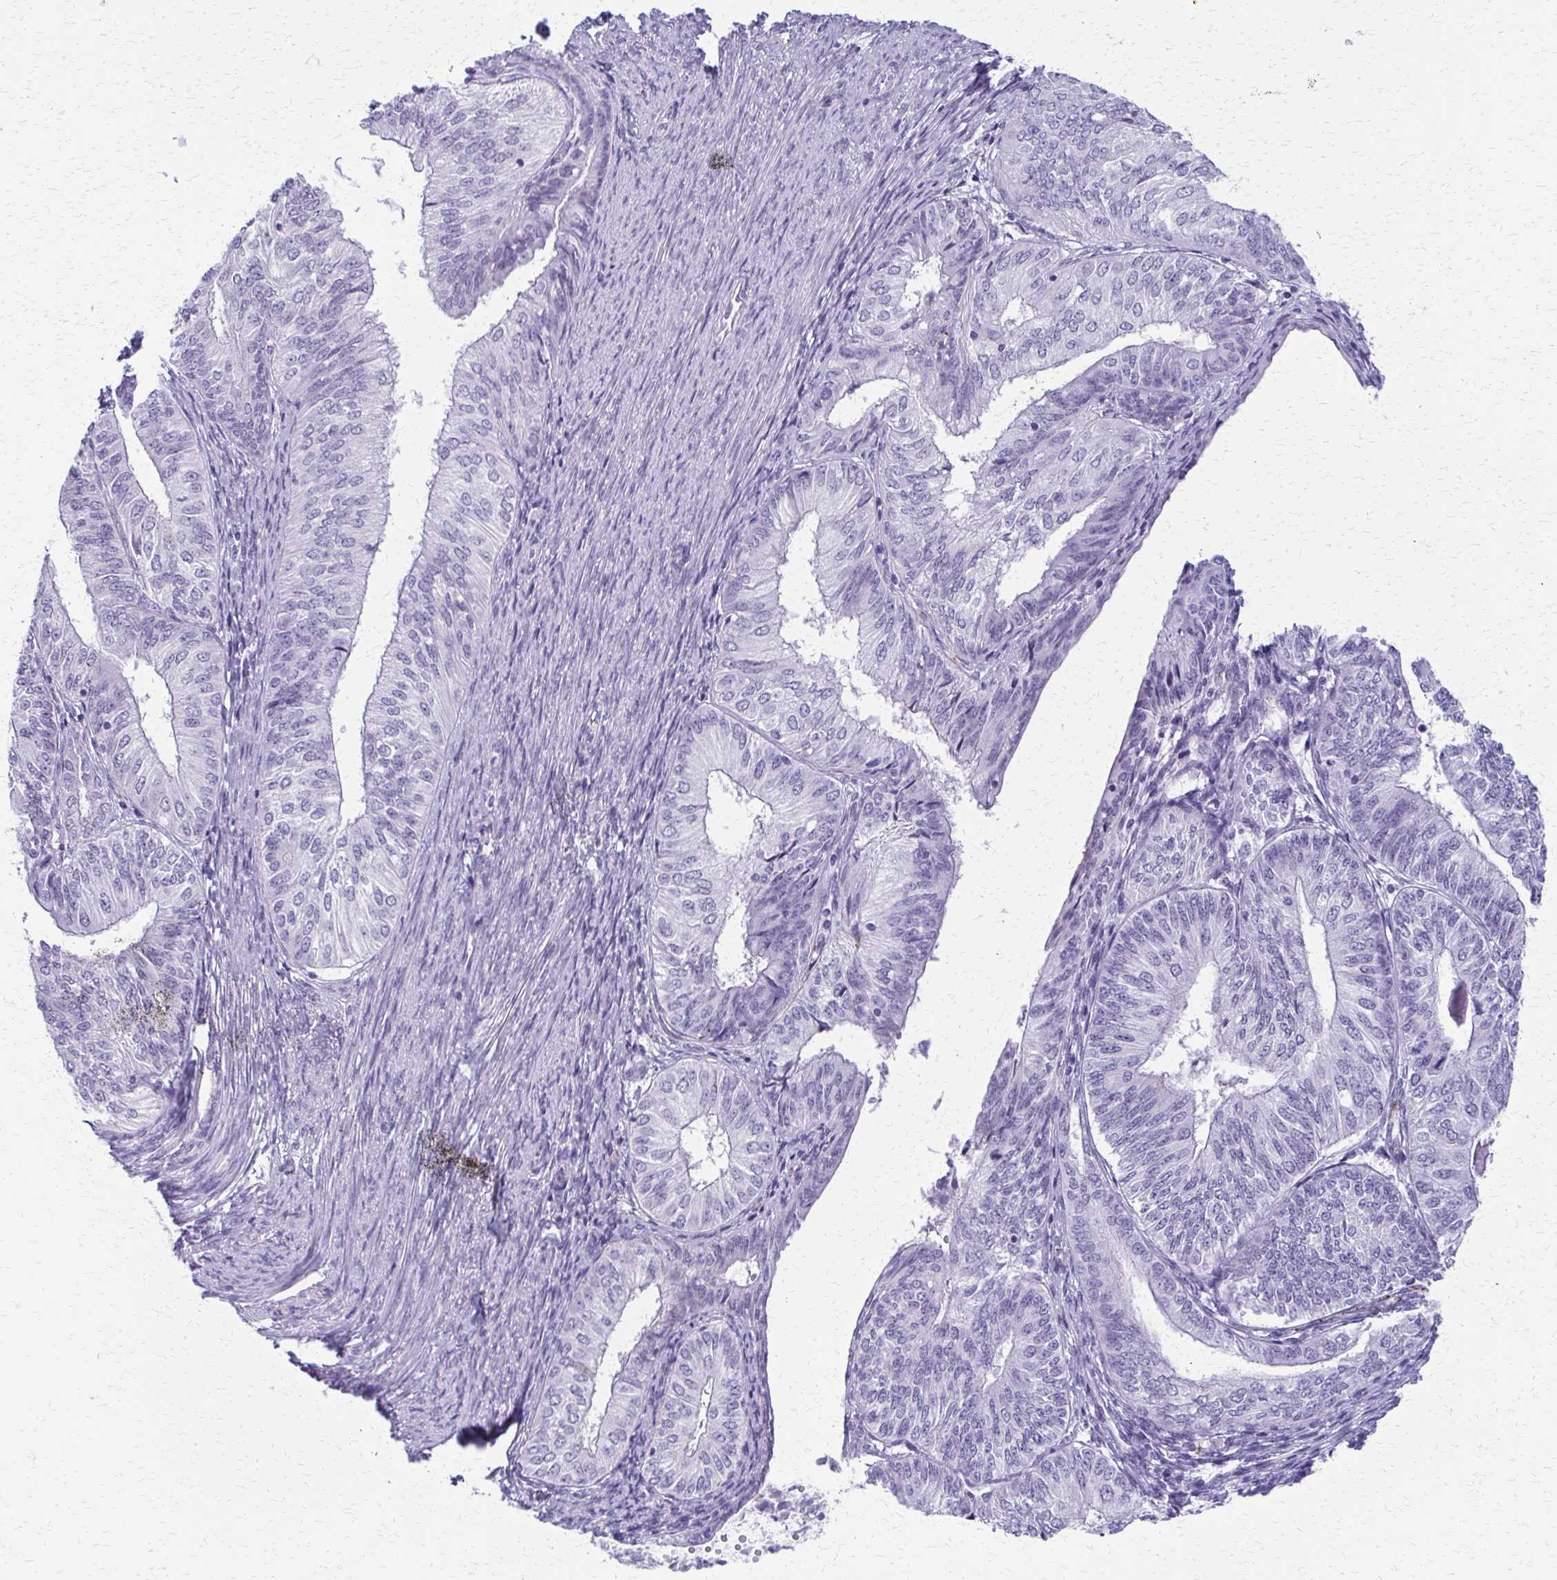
{"staining": {"intensity": "negative", "quantity": "none", "location": "none"}, "tissue": "endometrial cancer", "cell_type": "Tumor cells", "image_type": "cancer", "snomed": [{"axis": "morphology", "description": "Adenocarcinoma, NOS"}, {"axis": "topography", "description": "Endometrium"}], "caption": "DAB (3,3'-diaminobenzidine) immunohistochemical staining of human endometrial cancer reveals no significant expression in tumor cells.", "gene": "FAM162B", "patient": {"sex": "female", "age": 58}}